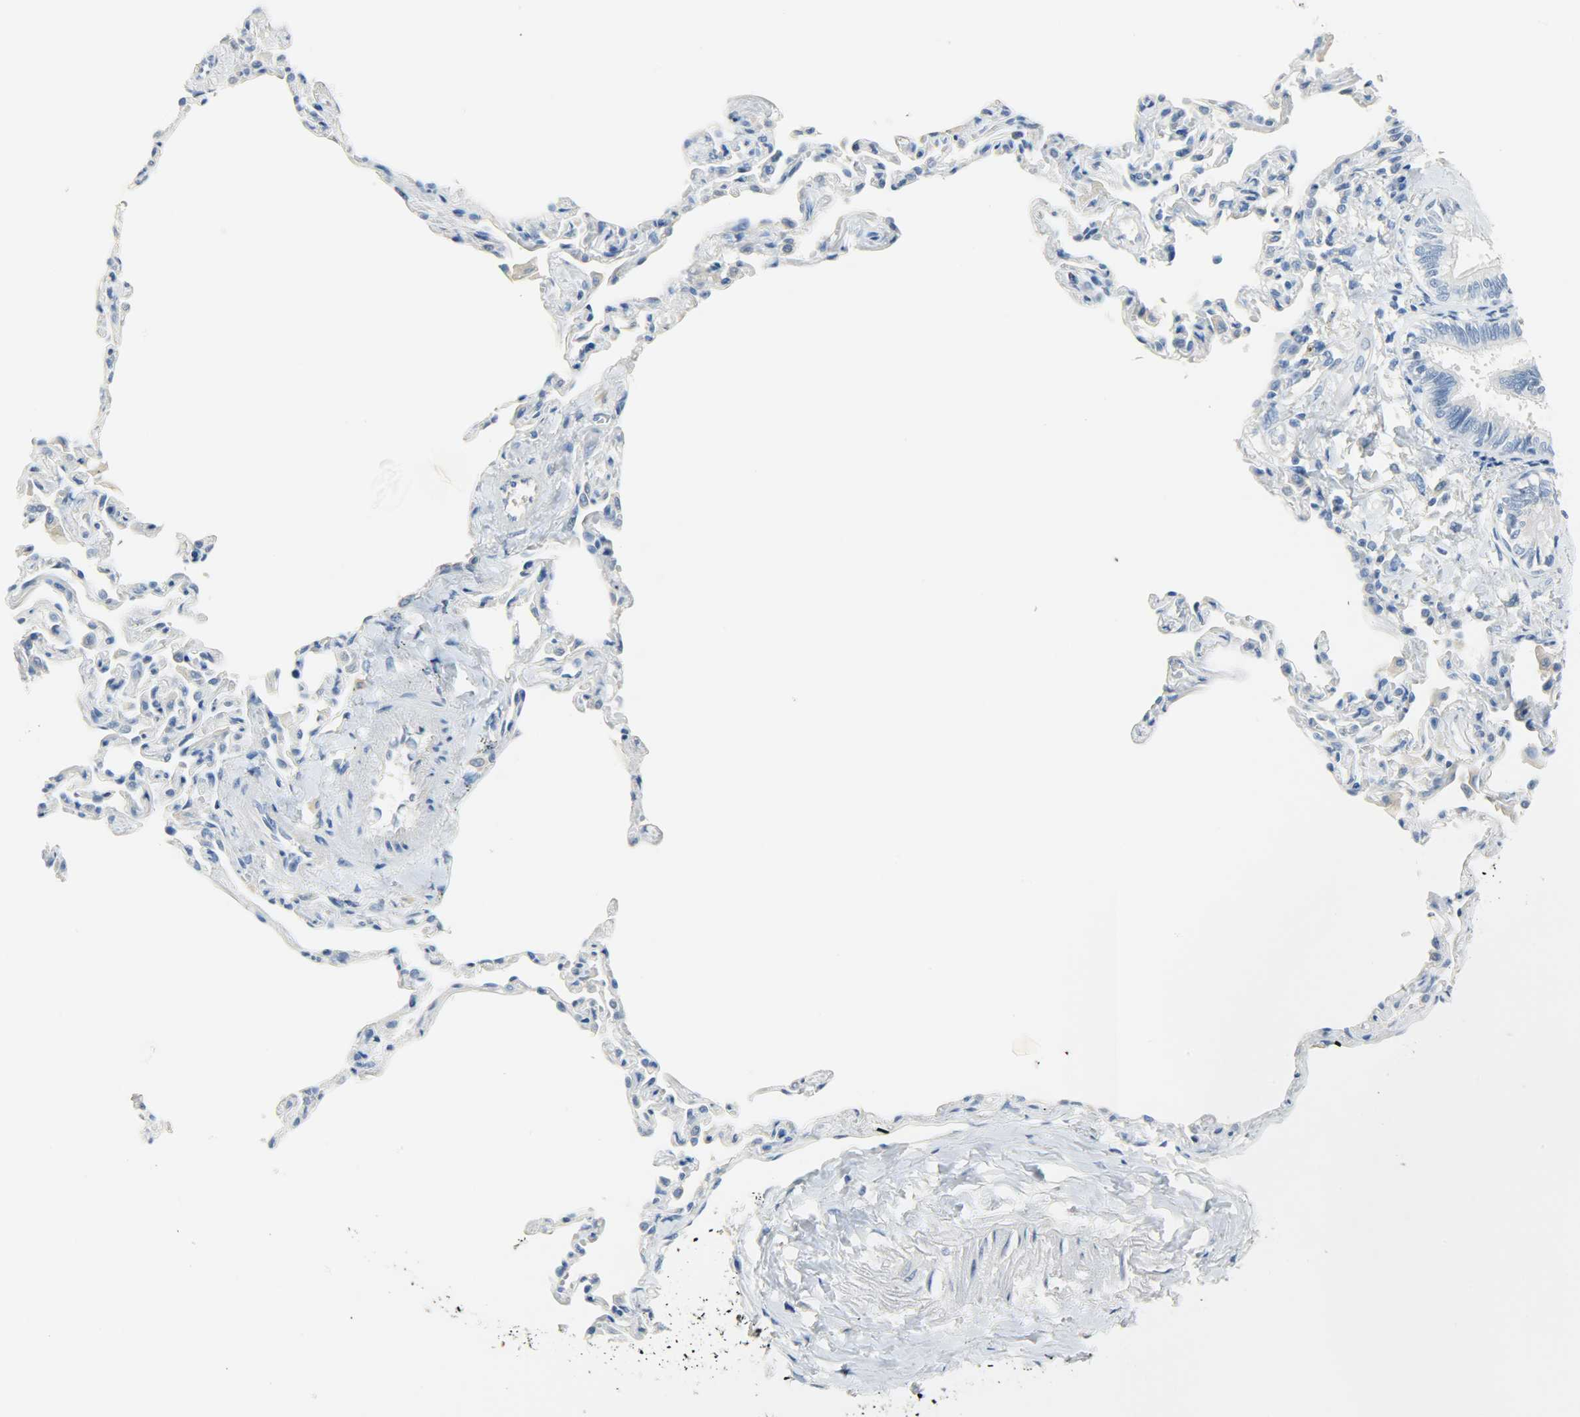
{"staining": {"intensity": "negative", "quantity": "none", "location": "none"}, "tissue": "bronchus", "cell_type": "Respiratory epithelial cells", "image_type": "normal", "snomed": [{"axis": "morphology", "description": "Normal tissue, NOS"}, {"axis": "topography", "description": "Lung"}], "caption": "Immunohistochemistry image of normal bronchus stained for a protein (brown), which reveals no positivity in respiratory epithelial cells.", "gene": "CRP", "patient": {"sex": "male", "age": 64}}